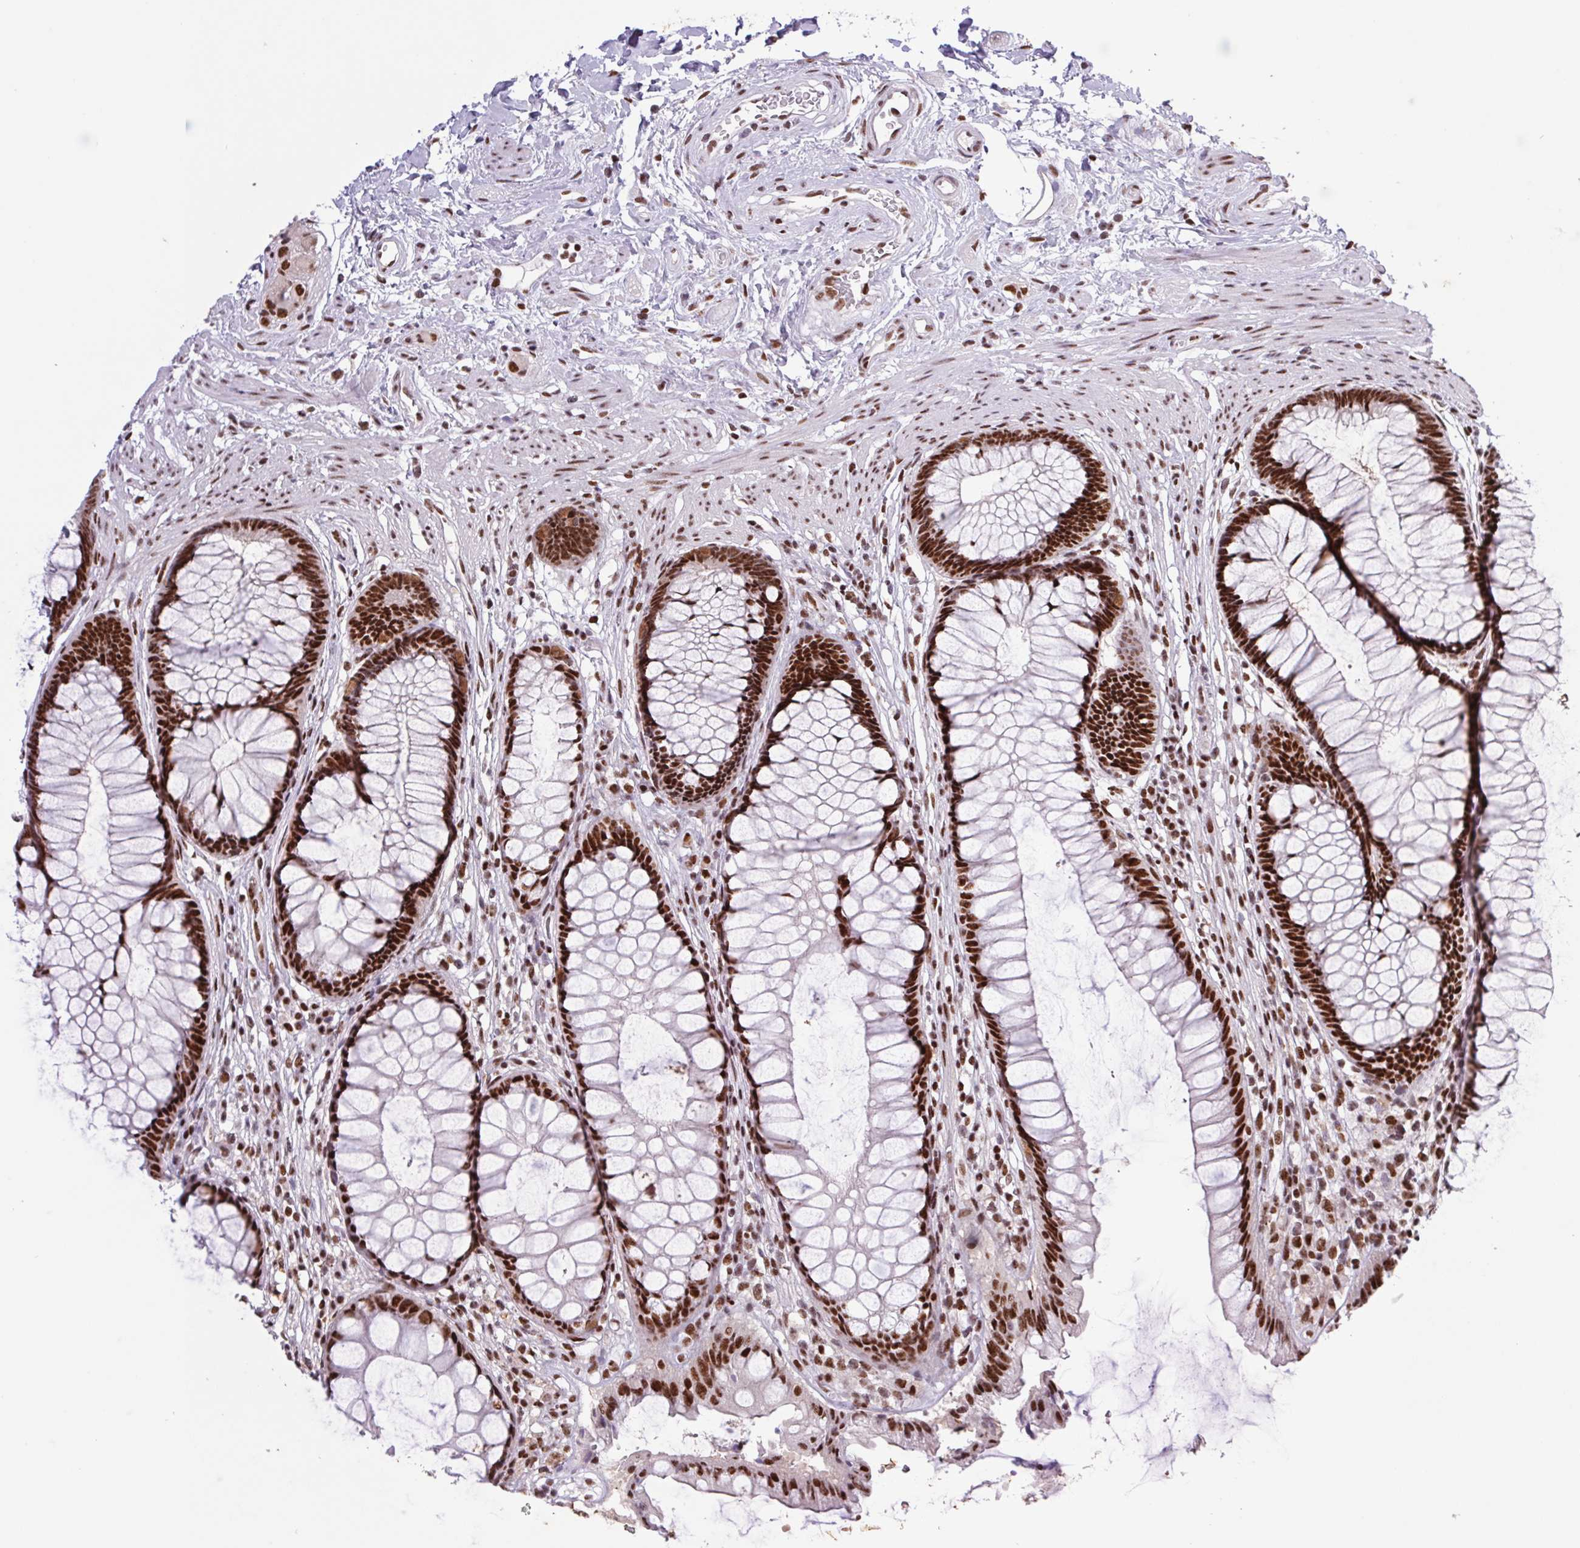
{"staining": {"intensity": "strong", "quantity": ">75%", "location": "nuclear"}, "tissue": "rectum", "cell_type": "Glandular cells", "image_type": "normal", "snomed": [{"axis": "morphology", "description": "Normal tissue, NOS"}, {"axis": "topography", "description": "Smooth muscle"}, {"axis": "topography", "description": "Rectum"}], "caption": "Glandular cells display strong nuclear positivity in approximately >75% of cells in unremarkable rectum. (DAB (3,3'-diaminobenzidine) = brown stain, brightfield microscopy at high magnification).", "gene": "LDLRAD4", "patient": {"sex": "male", "age": 53}}